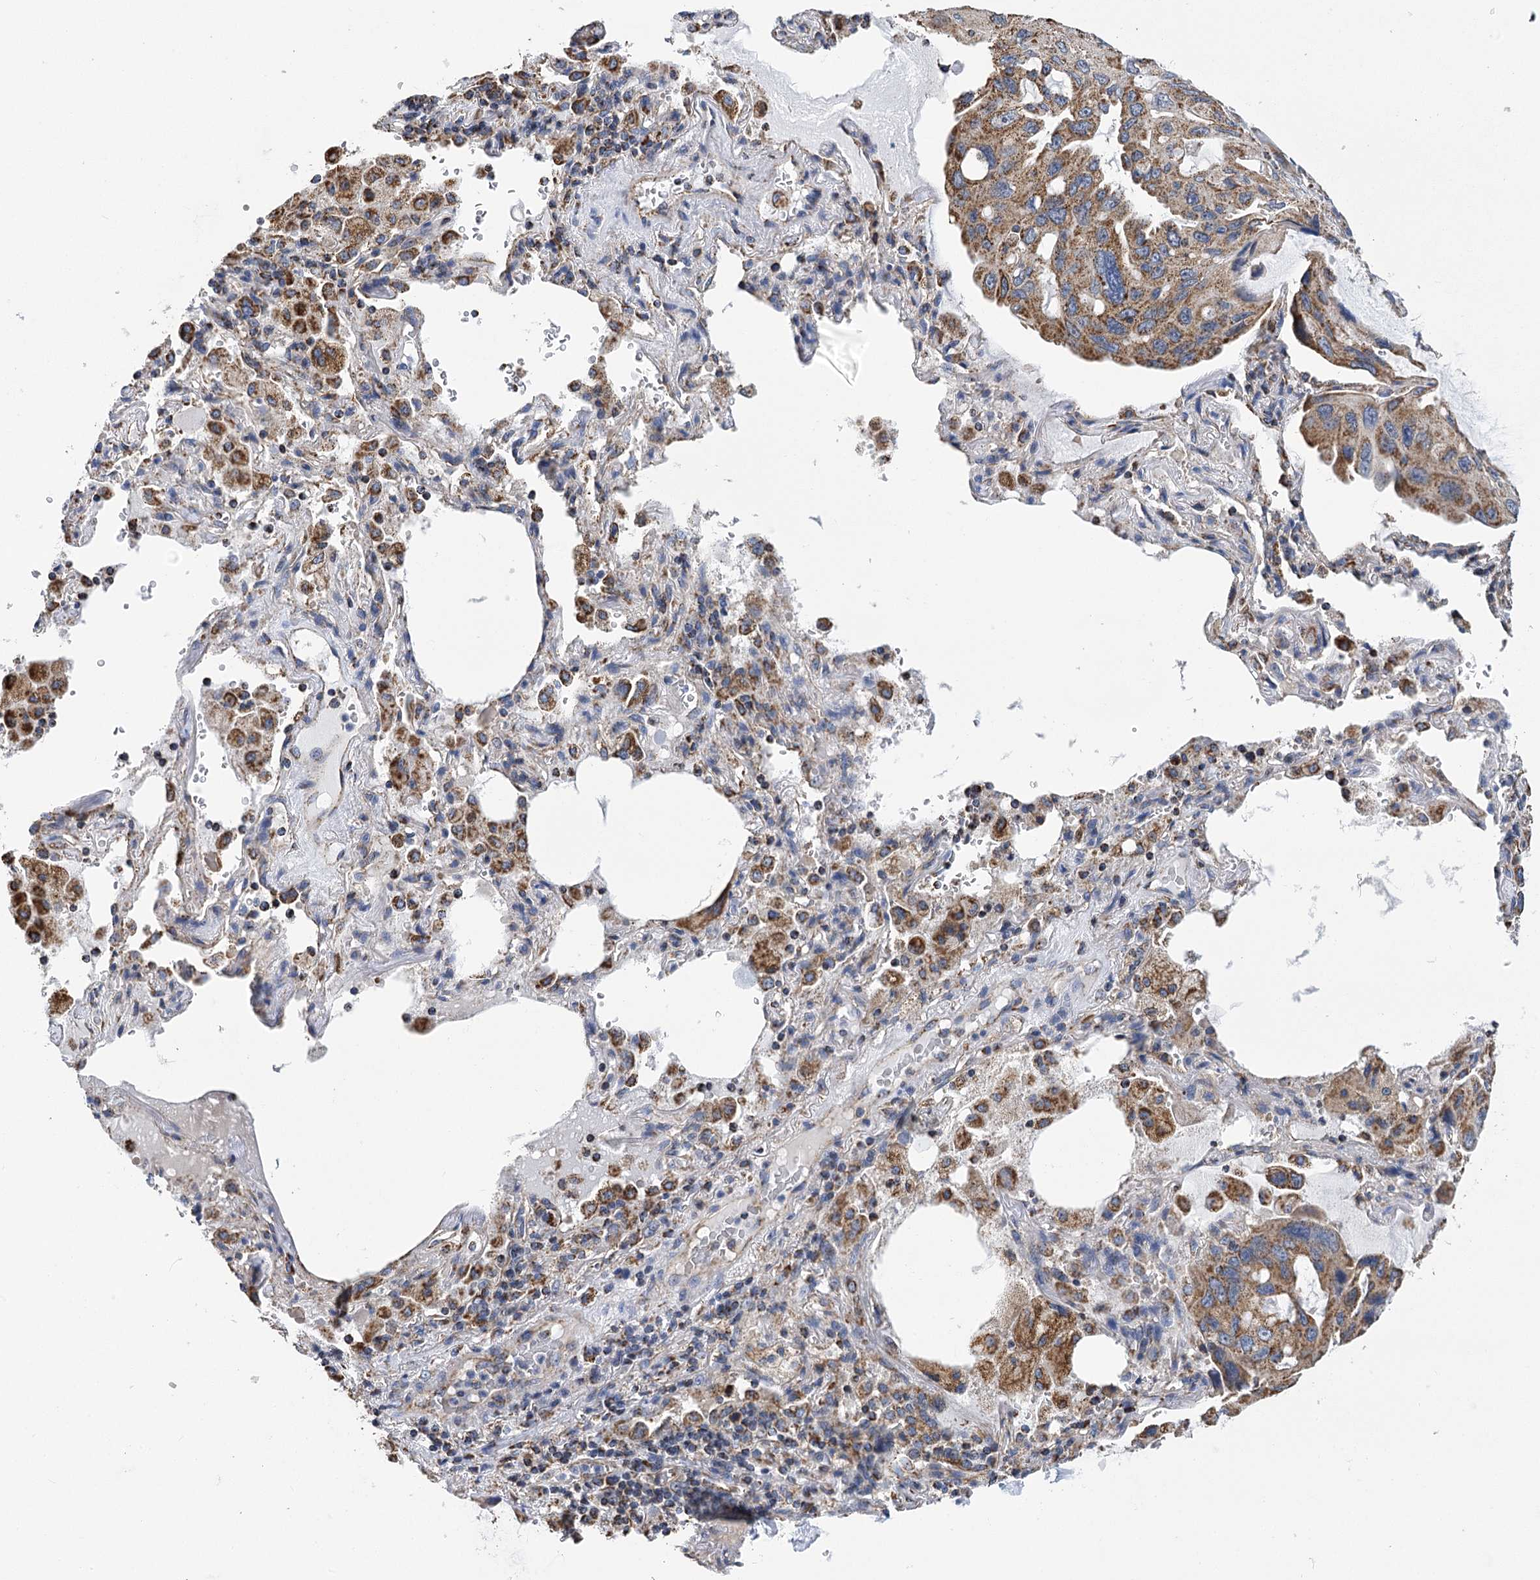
{"staining": {"intensity": "moderate", "quantity": ">75%", "location": "cytoplasmic/membranous"}, "tissue": "lung cancer", "cell_type": "Tumor cells", "image_type": "cancer", "snomed": [{"axis": "morphology", "description": "Squamous cell carcinoma, NOS"}, {"axis": "topography", "description": "Lung"}], "caption": "High-power microscopy captured an immunohistochemistry image of lung squamous cell carcinoma, revealing moderate cytoplasmic/membranous expression in about >75% of tumor cells.", "gene": "CCDC73", "patient": {"sex": "female", "age": 73}}